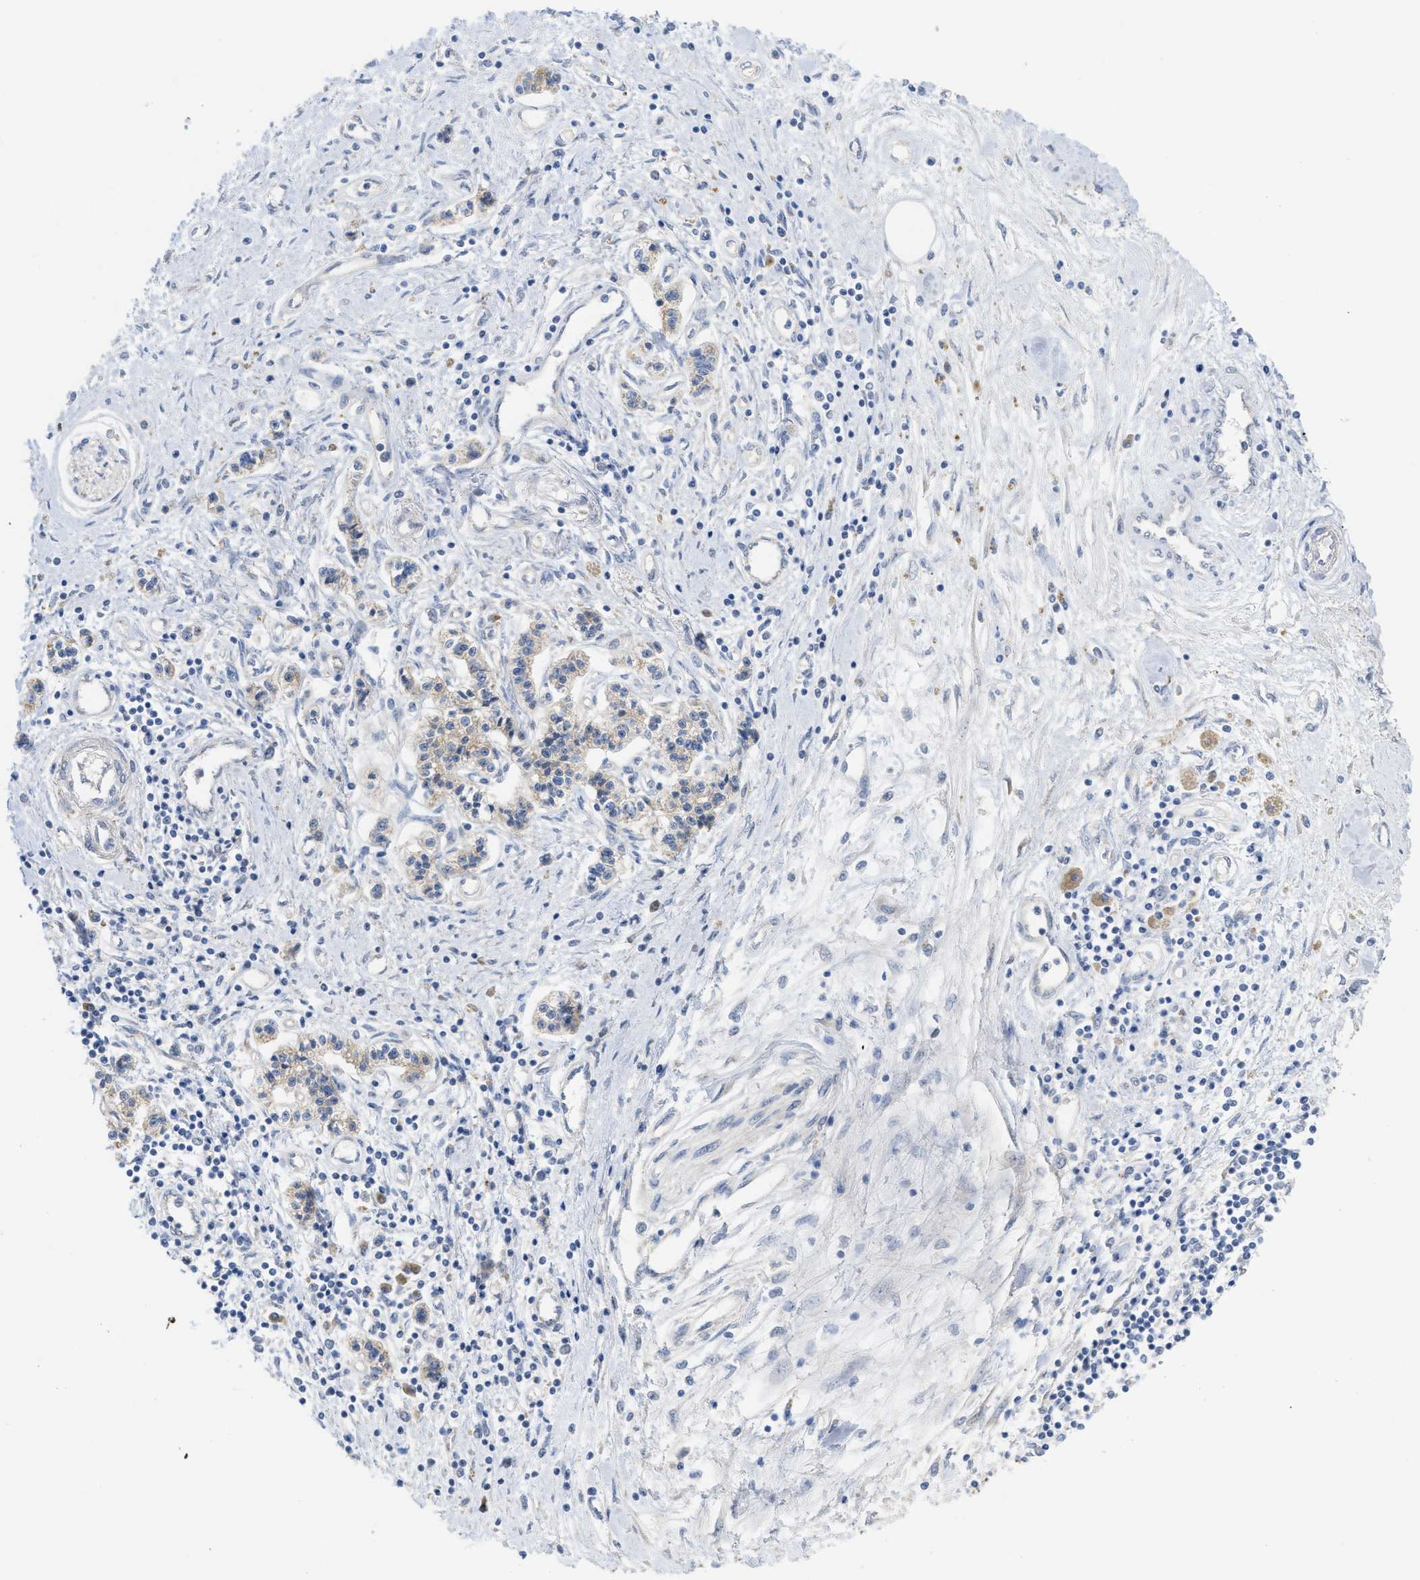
{"staining": {"intensity": "weak", "quantity": "<25%", "location": "cytoplasmic/membranous"}, "tissue": "pancreatic cancer", "cell_type": "Tumor cells", "image_type": "cancer", "snomed": [{"axis": "morphology", "description": "Adenocarcinoma, NOS"}, {"axis": "topography", "description": "Pancreas"}], "caption": "This is a photomicrograph of IHC staining of pancreatic cancer, which shows no positivity in tumor cells. (Stains: DAB immunohistochemistry with hematoxylin counter stain, Microscopy: brightfield microscopy at high magnification).", "gene": "CDPF1", "patient": {"sex": "female", "age": 77}}